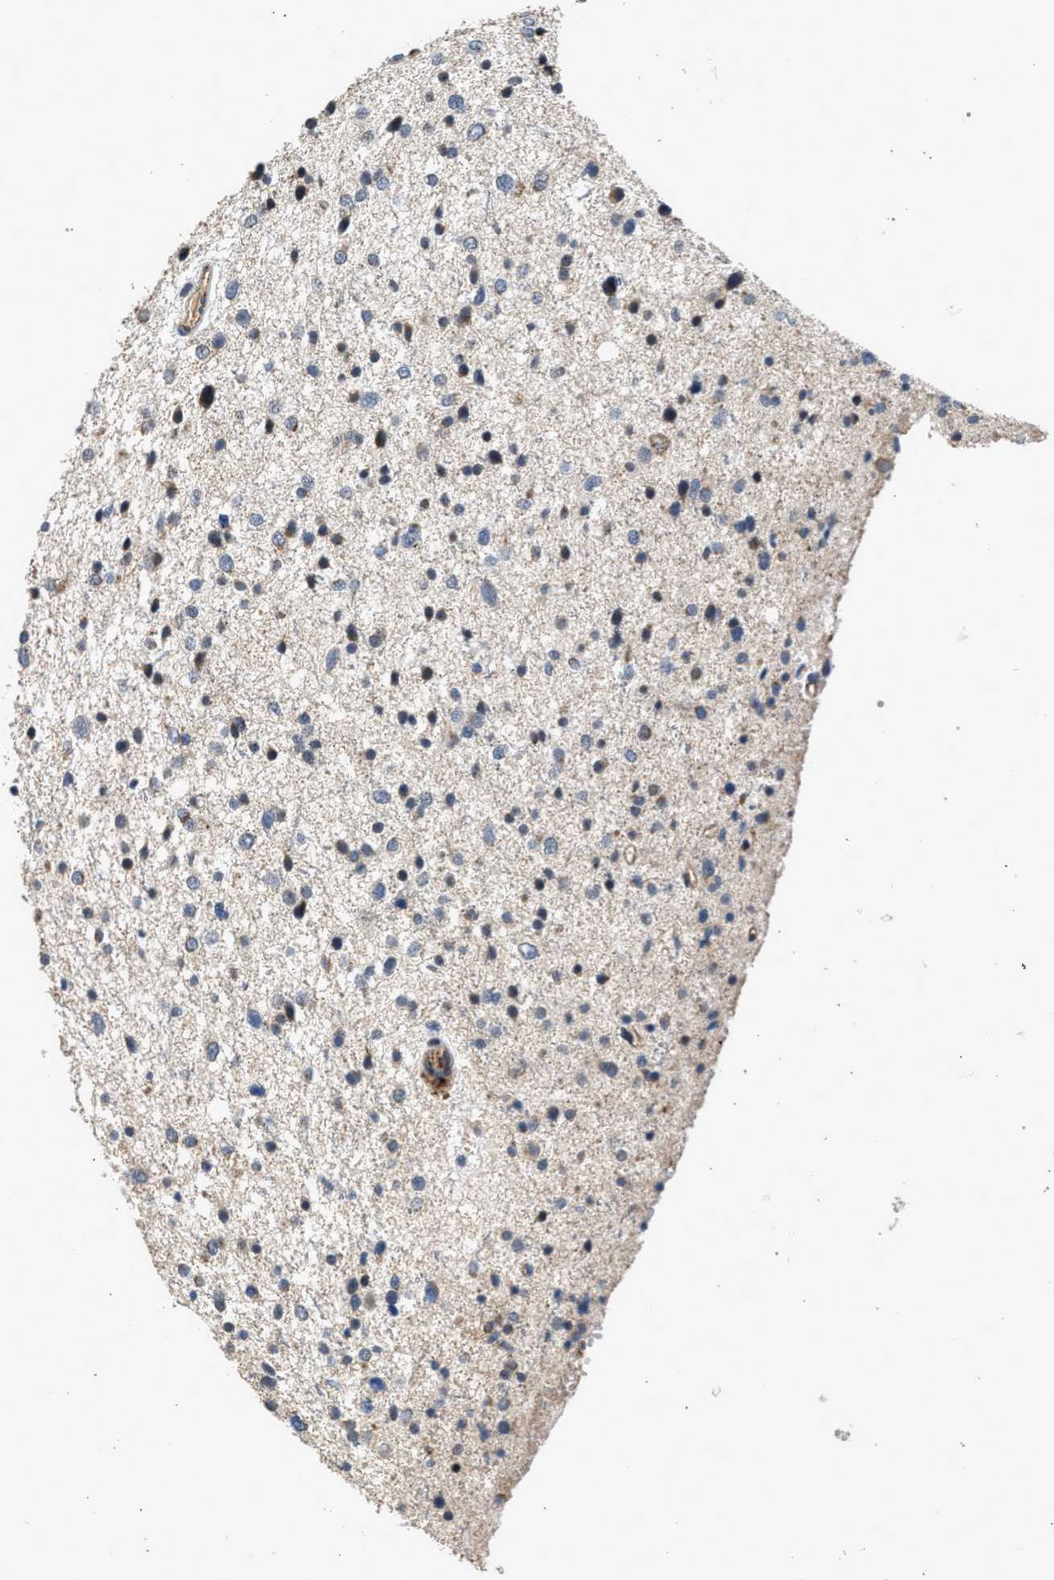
{"staining": {"intensity": "weak", "quantity": "<25%", "location": "cytoplasmic/membranous"}, "tissue": "glioma", "cell_type": "Tumor cells", "image_type": "cancer", "snomed": [{"axis": "morphology", "description": "Glioma, malignant, Low grade"}, {"axis": "topography", "description": "Brain"}], "caption": "High power microscopy image of an immunohistochemistry (IHC) photomicrograph of low-grade glioma (malignant), revealing no significant staining in tumor cells.", "gene": "PIM1", "patient": {"sex": "female", "age": 37}}